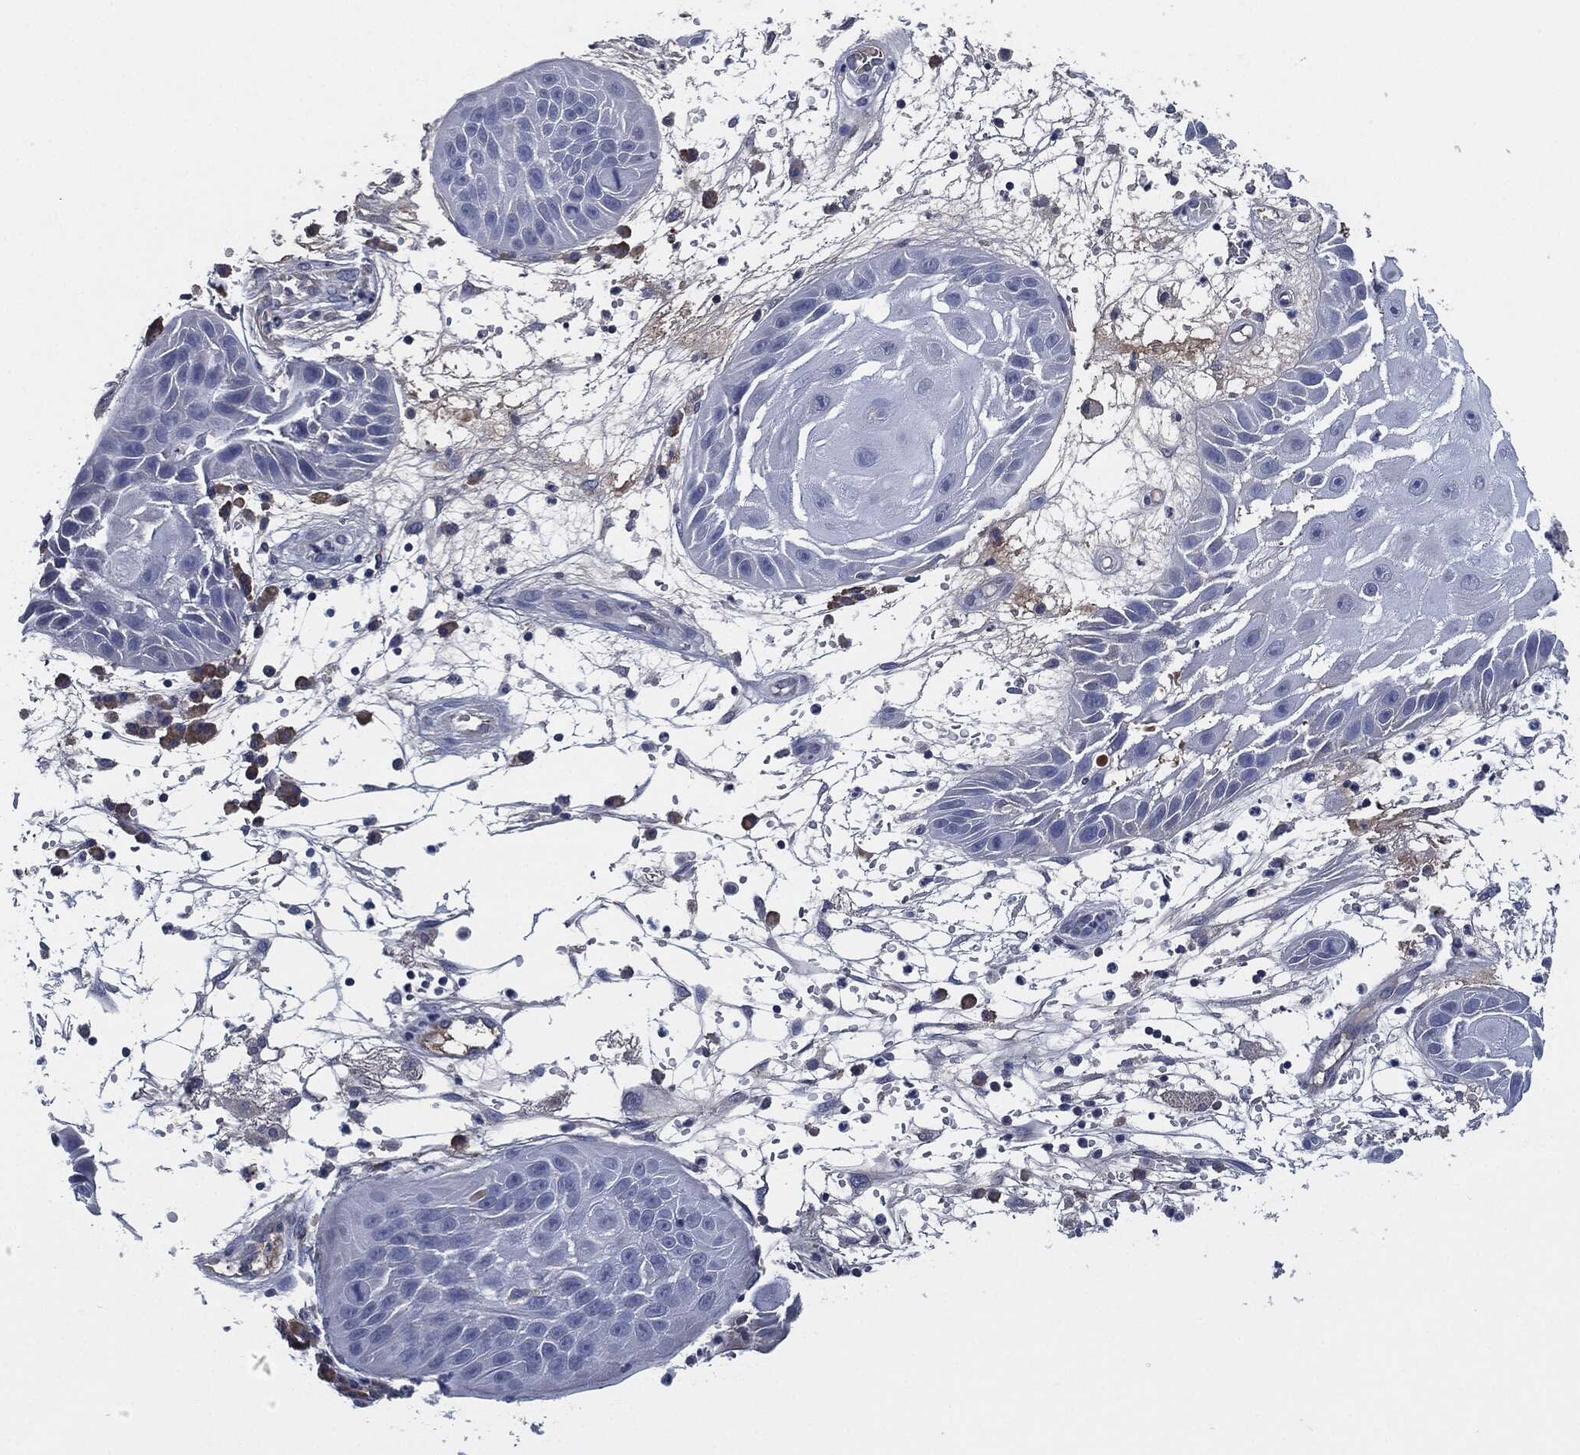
{"staining": {"intensity": "negative", "quantity": "none", "location": "none"}, "tissue": "skin cancer", "cell_type": "Tumor cells", "image_type": "cancer", "snomed": [{"axis": "morphology", "description": "Normal tissue, NOS"}, {"axis": "morphology", "description": "Squamous cell carcinoma, NOS"}, {"axis": "topography", "description": "Skin"}], "caption": "There is no significant staining in tumor cells of skin cancer (squamous cell carcinoma).", "gene": "IL2RG", "patient": {"sex": "male", "age": 79}}